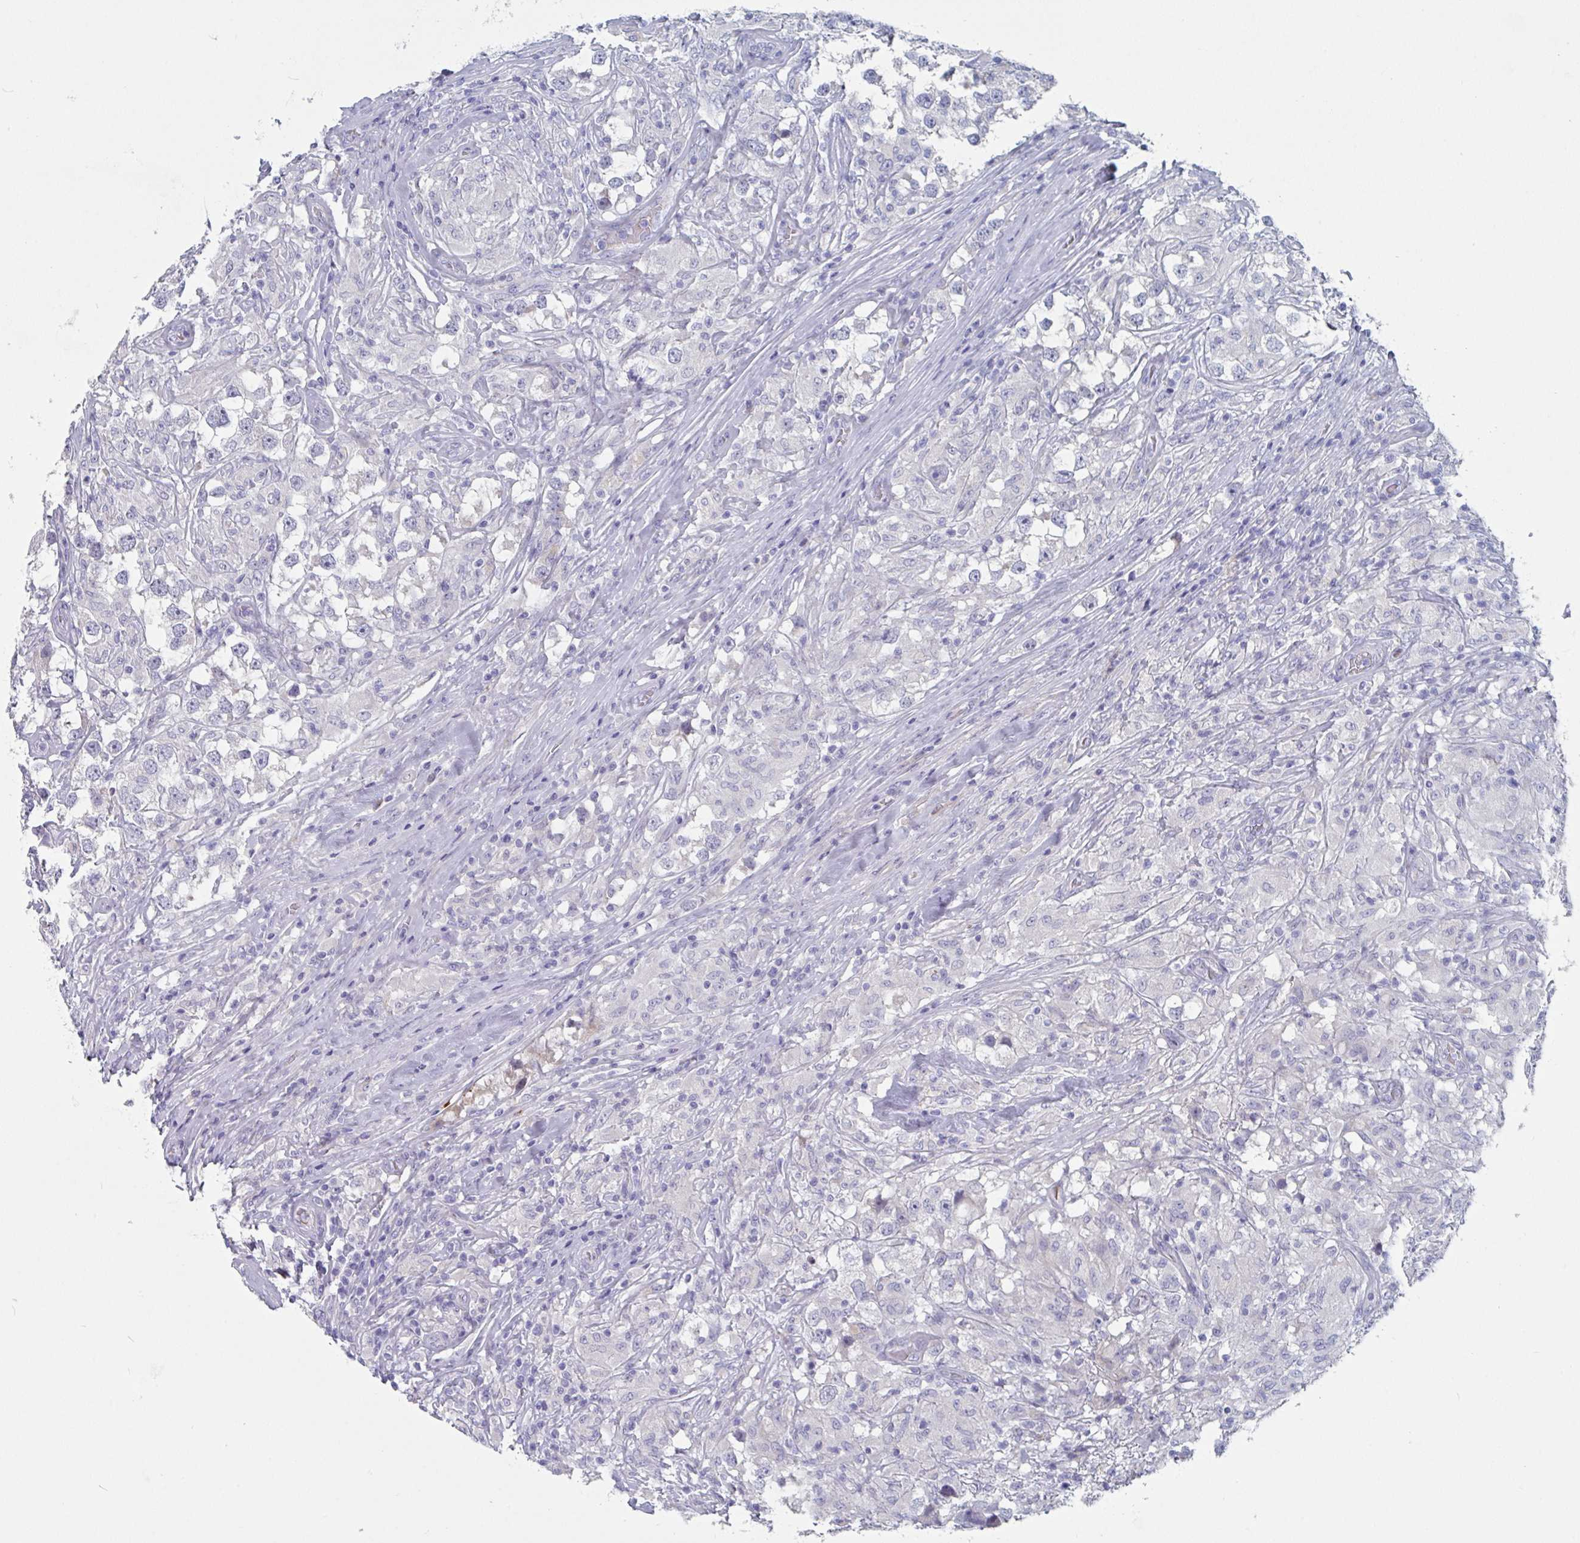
{"staining": {"intensity": "negative", "quantity": "none", "location": "none"}, "tissue": "testis cancer", "cell_type": "Tumor cells", "image_type": "cancer", "snomed": [{"axis": "morphology", "description": "Seminoma, NOS"}, {"axis": "topography", "description": "Testis"}], "caption": "Immunohistochemistry (IHC) micrograph of human testis seminoma stained for a protein (brown), which shows no staining in tumor cells.", "gene": "NT5C3B", "patient": {"sex": "male", "age": 46}}